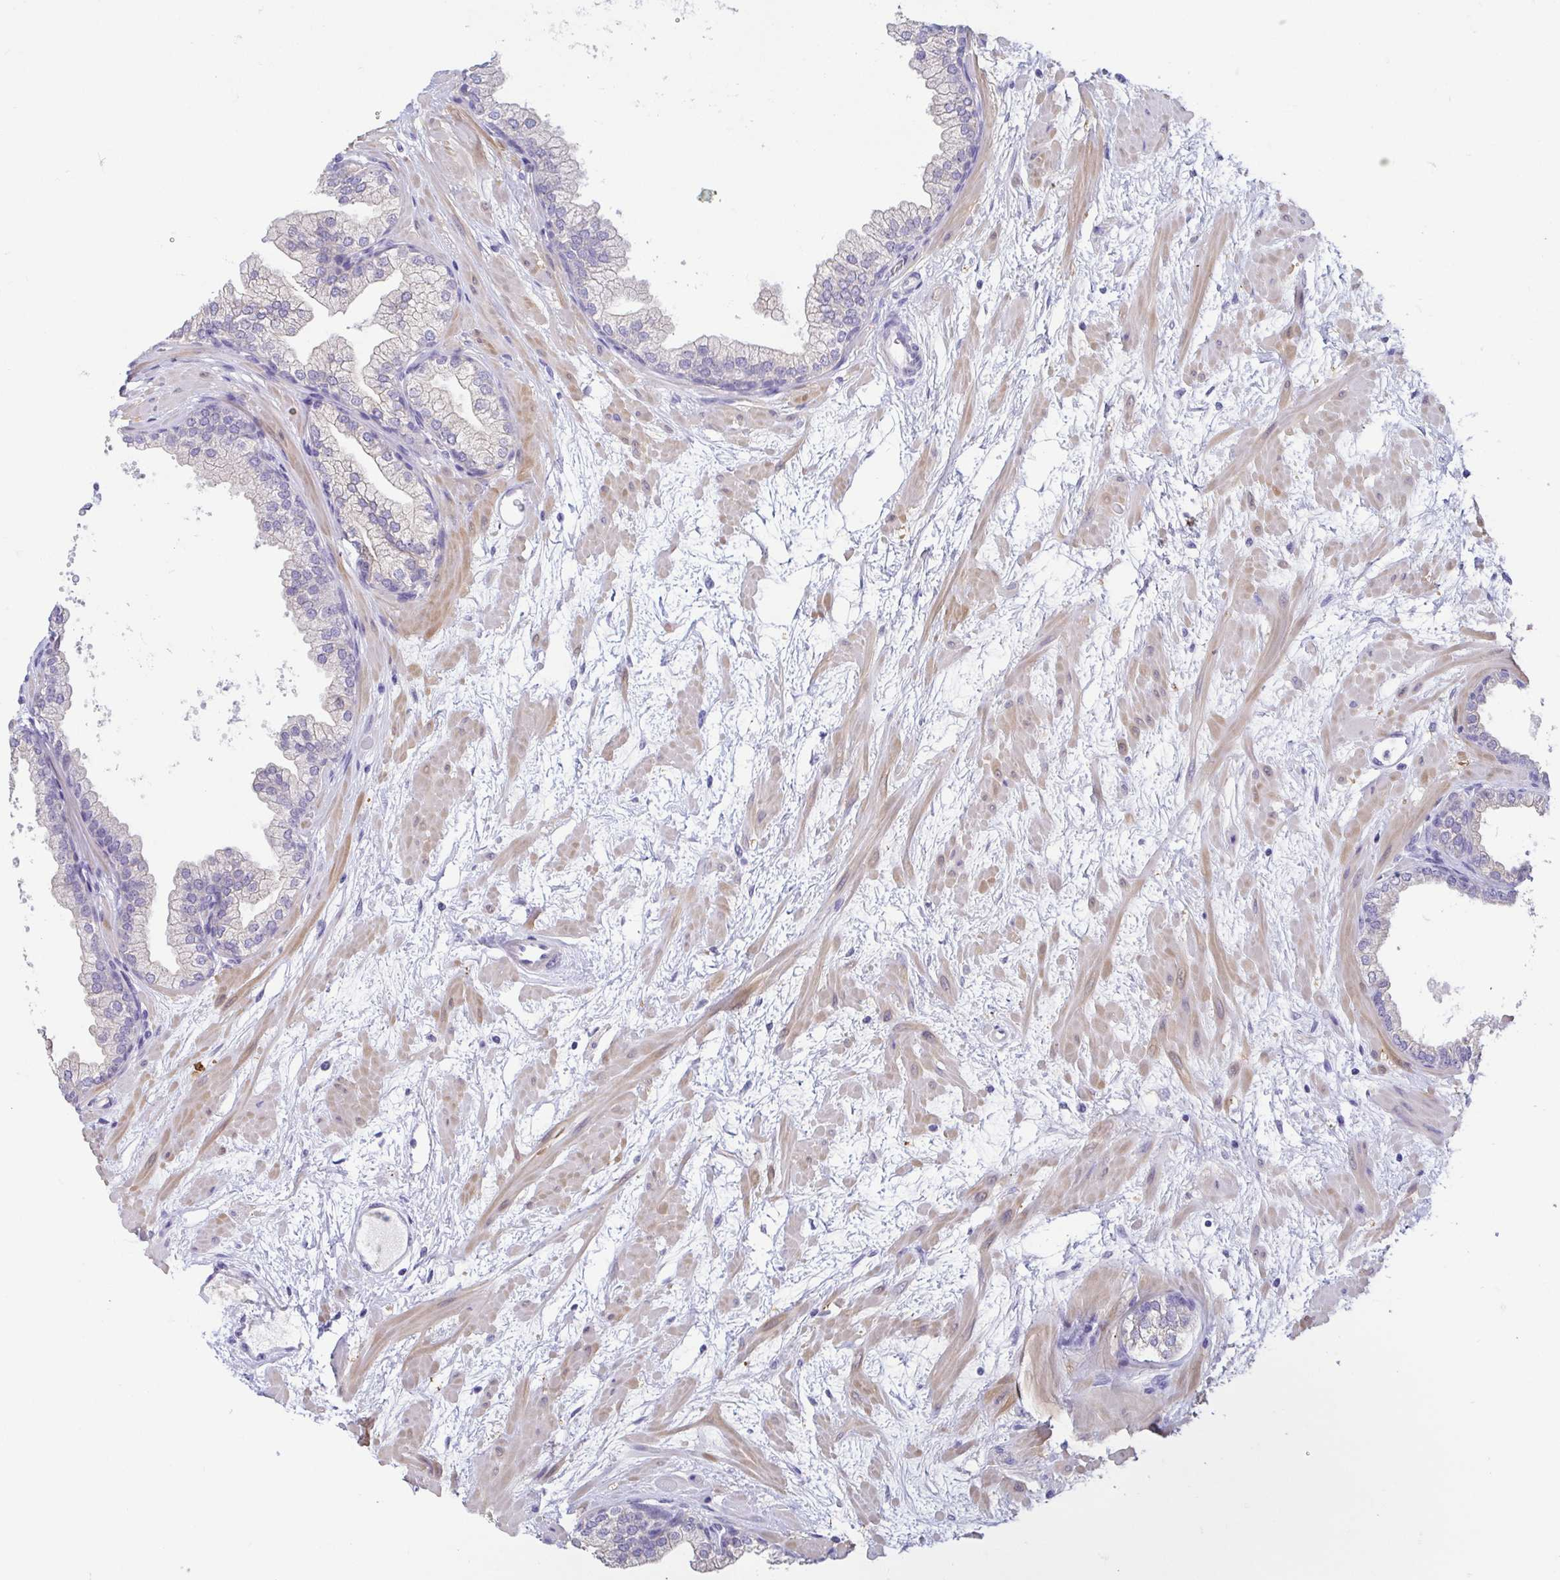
{"staining": {"intensity": "negative", "quantity": "none", "location": "none"}, "tissue": "prostate", "cell_type": "Glandular cells", "image_type": "normal", "snomed": [{"axis": "morphology", "description": "Normal tissue, NOS"}, {"axis": "topography", "description": "Prostate"}], "caption": "This is a histopathology image of immunohistochemistry (IHC) staining of normal prostate, which shows no staining in glandular cells.", "gene": "FABP3", "patient": {"sex": "male", "age": 37}}